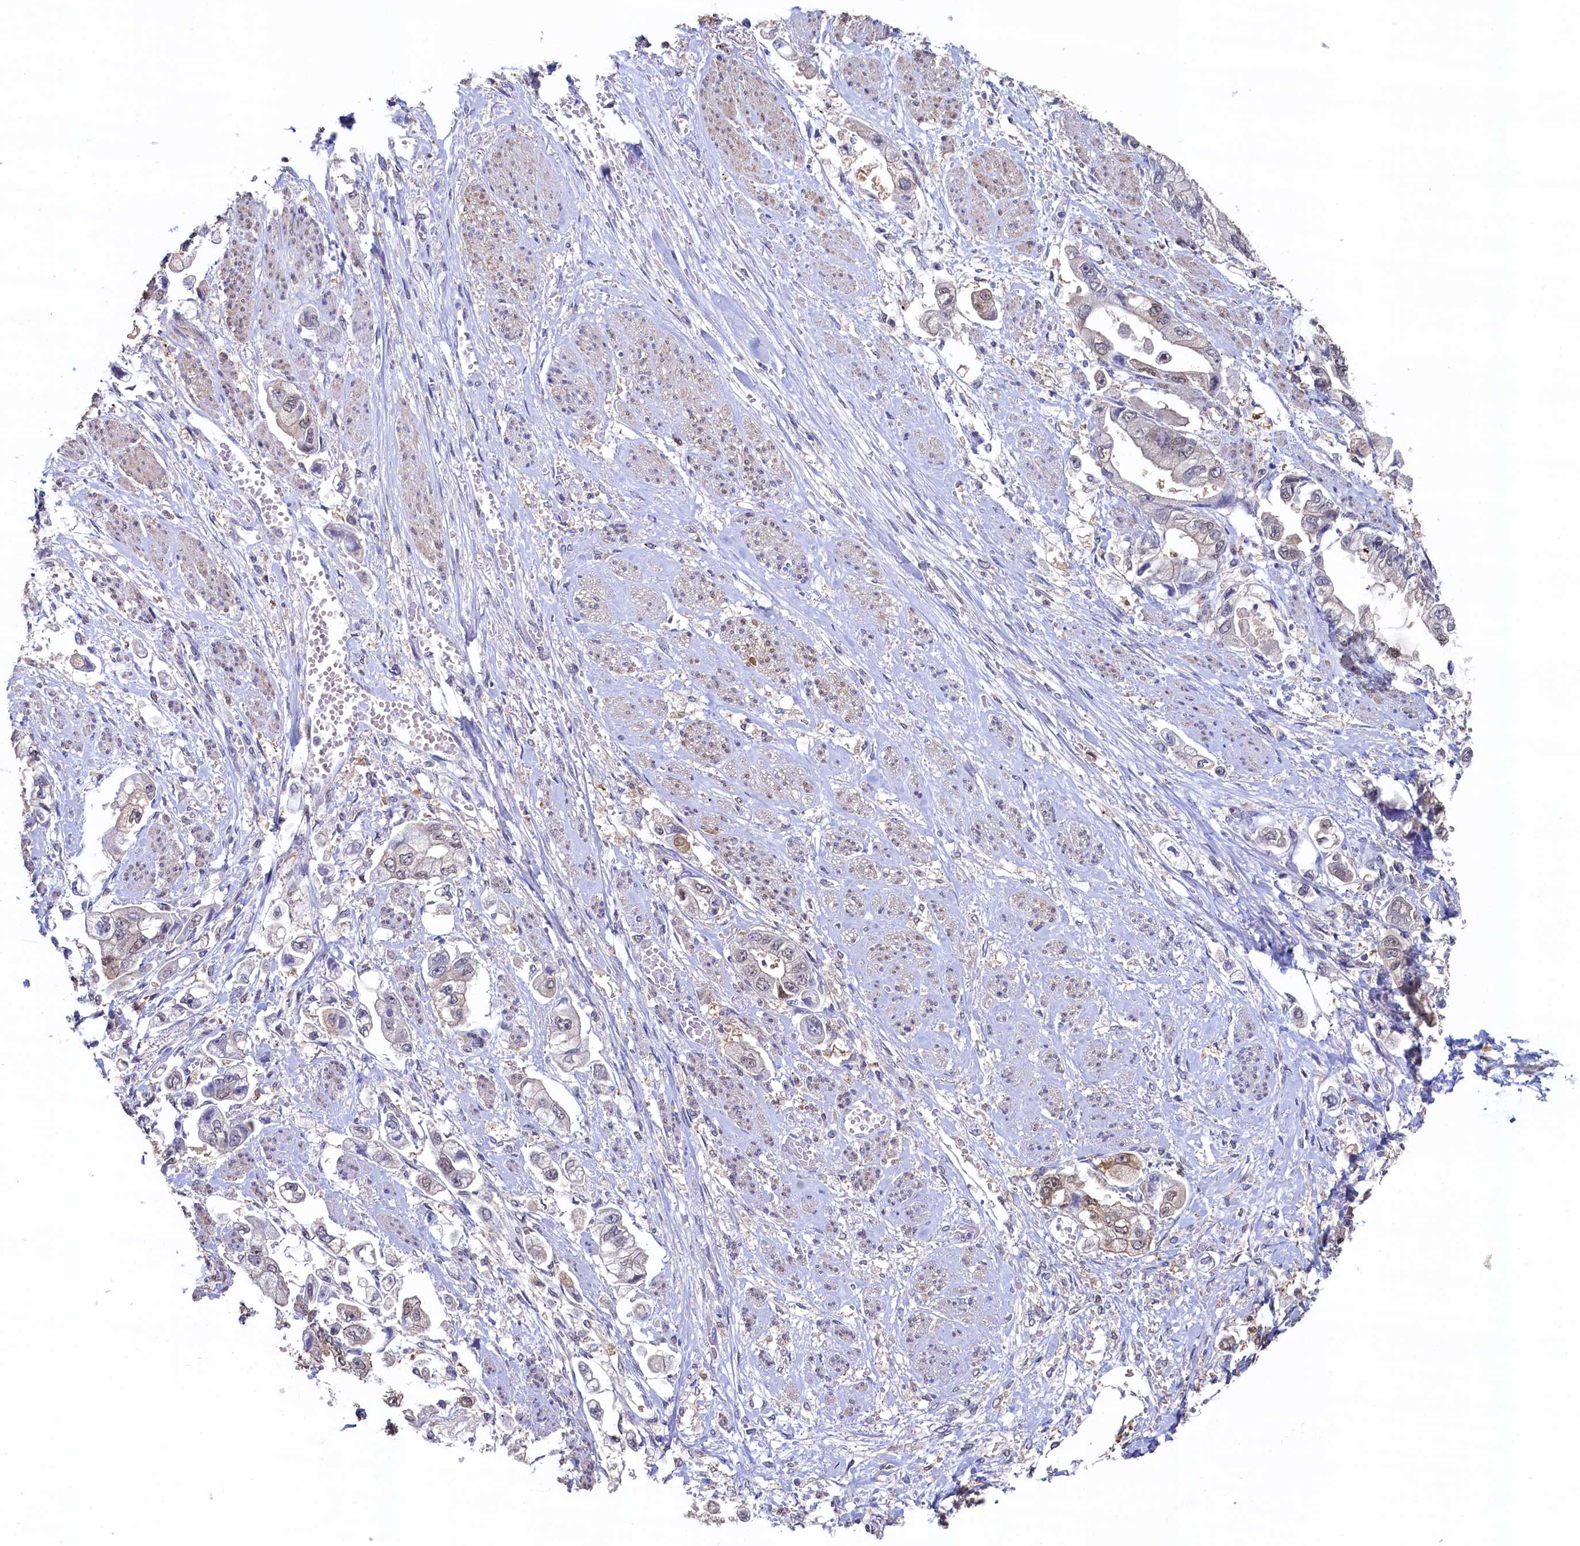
{"staining": {"intensity": "weak", "quantity": "<25%", "location": "nuclear"}, "tissue": "stomach cancer", "cell_type": "Tumor cells", "image_type": "cancer", "snomed": [{"axis": "morphology", "description": "Adenocarcinoma, NOS"}, {"axis": "topography", "description": "Stomach"}], "caption": "Image shows no significant protein staining in tumor cells of stomach adenocarcinoma.", "gene": "AHCY", "patient": {"sex": "male", "age": 62}}